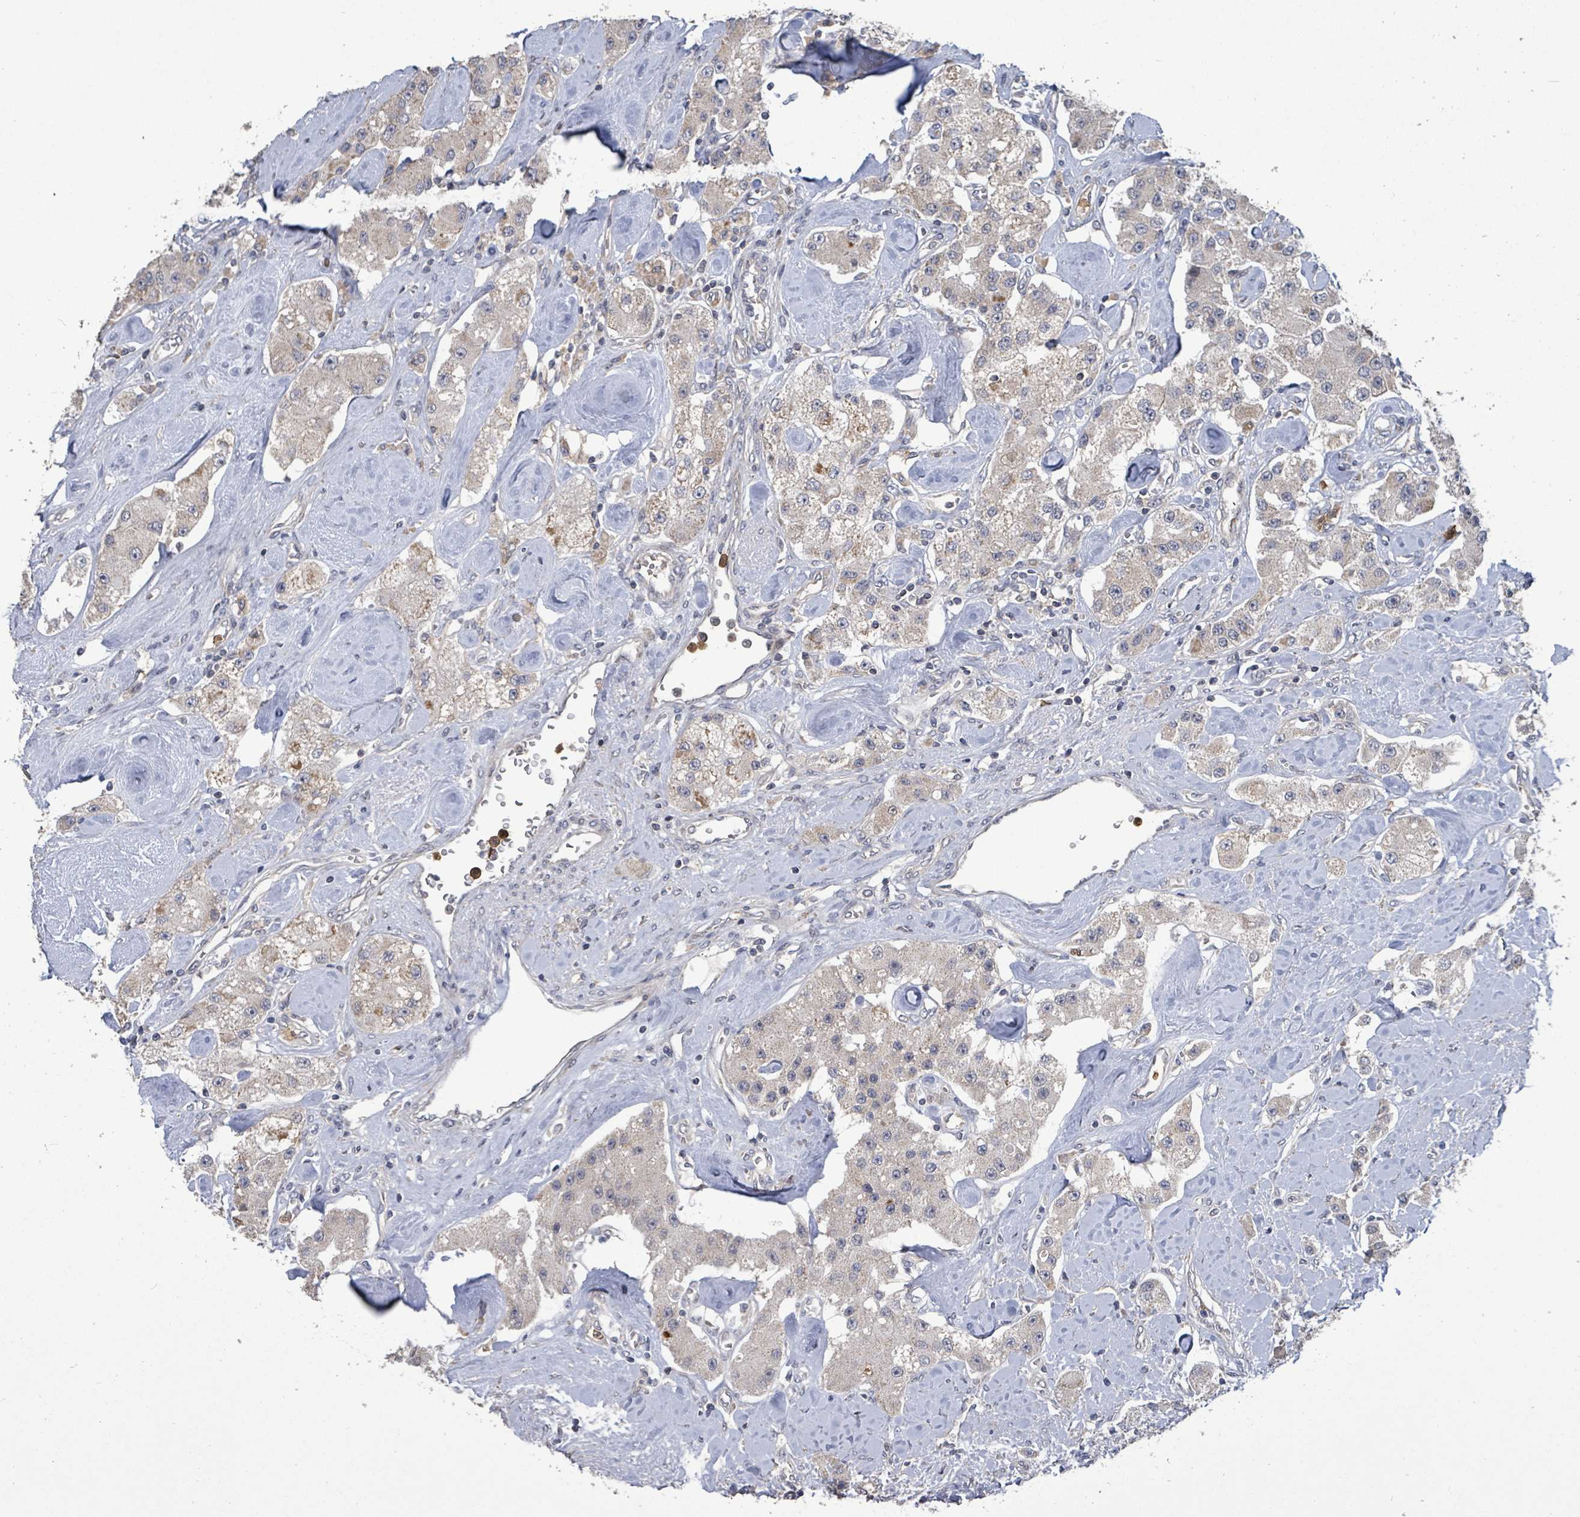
{"staining": {"intensity": "weak", "quantity": "<25%", "location": "cytoplasmic/membranous"}, "tissue": "carcinoid", "cell_type": "Tumor cells", "image_type": "cancer", "snomed": [{"axis": "morphology", "description": "Carcinoid, malignant, NOS"}, {"axis": "topography", "description": "Pancreas"}], "caption": "Protein analysis of carcinoid demonstrates no significant positivity in tumor cells.", "gene": "COQ6", "patient": {"sex": "male", "age": 41}}